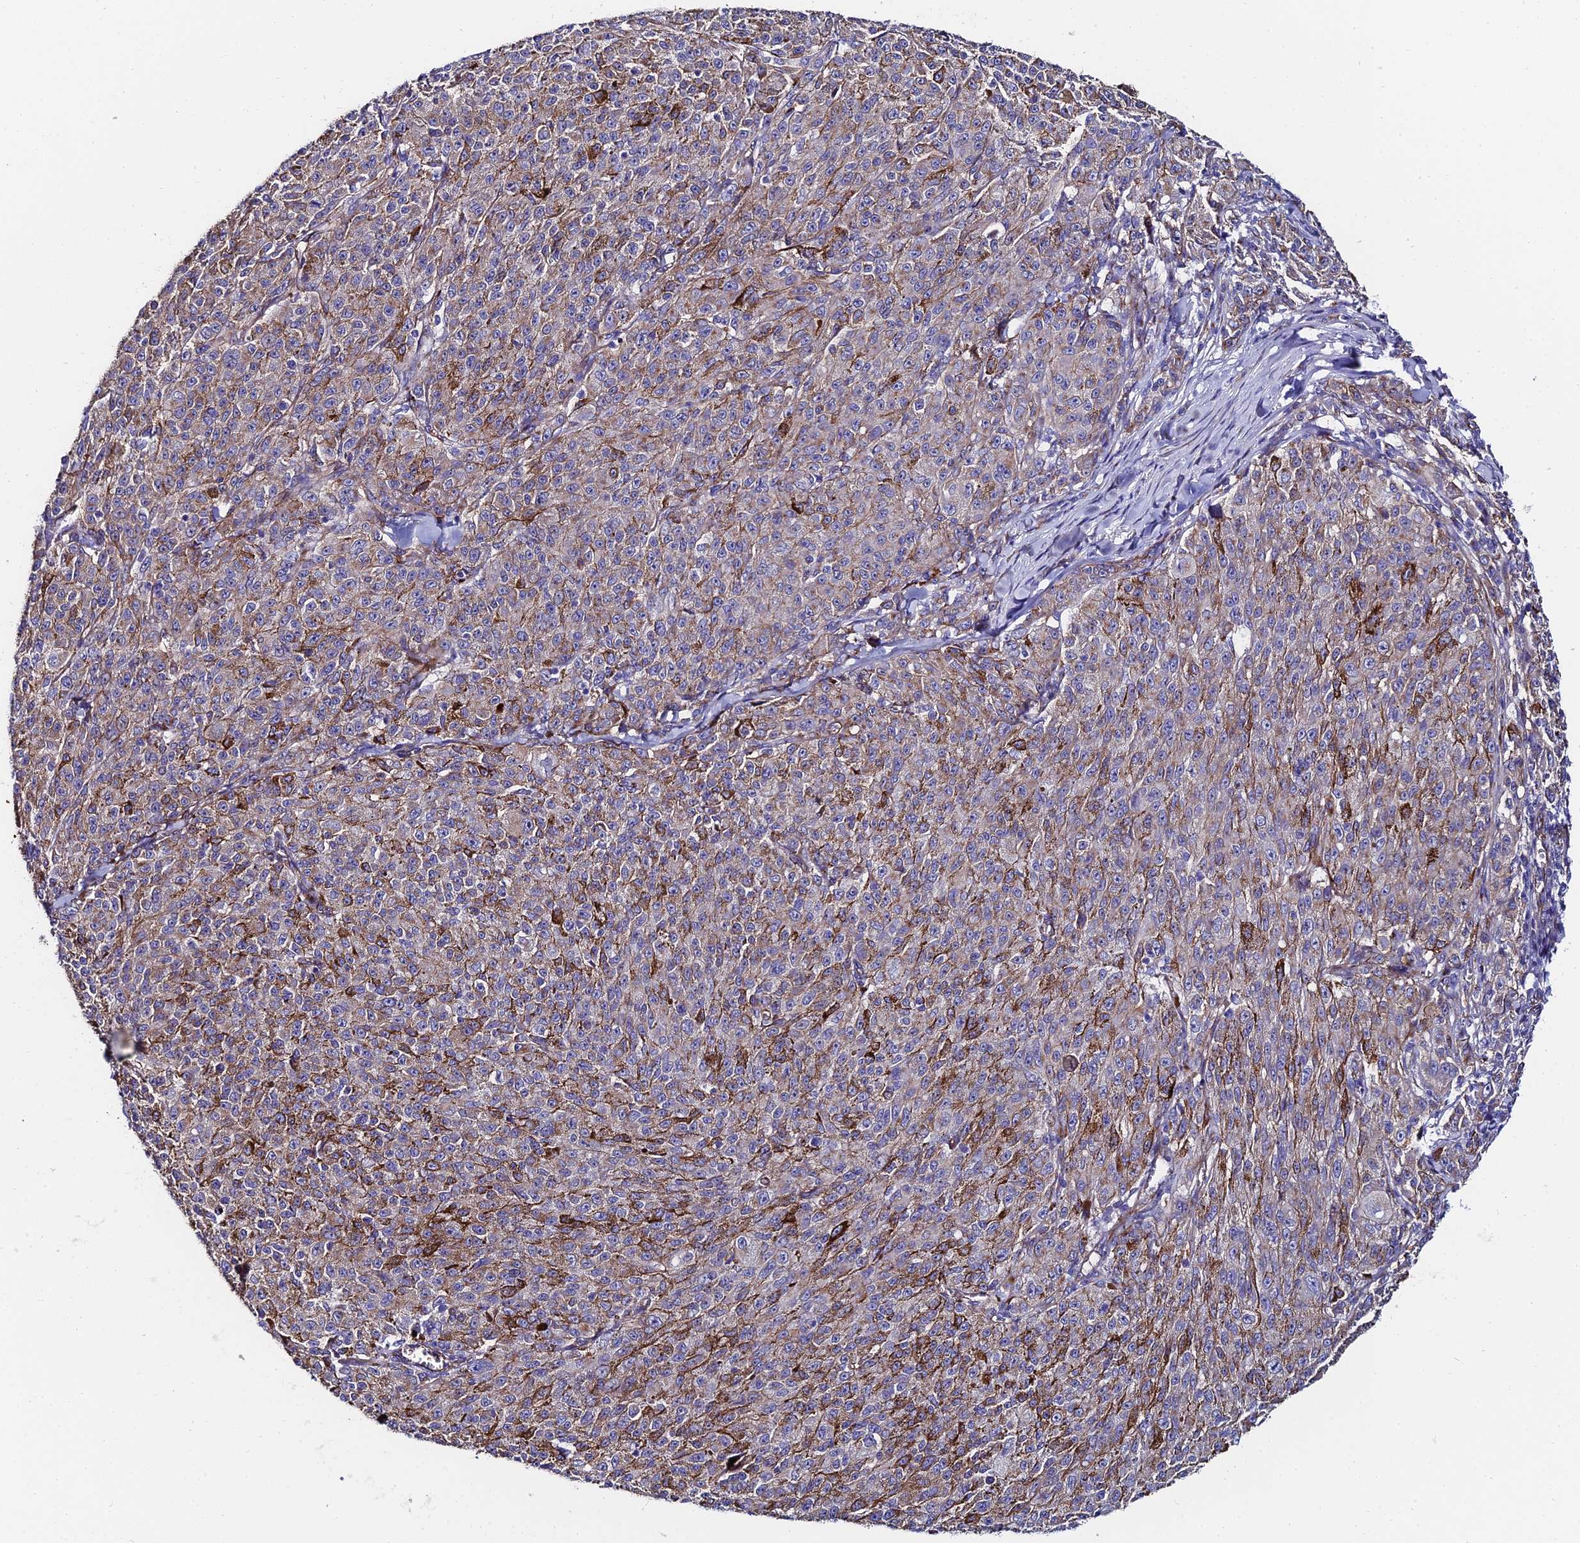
{"staining": {"intensity": "negative", "quantity": "none", "location": "none"}, "tissue": "melanoma", "cell_type": "Tumor cells", "image_type": "cancer", "snomed": [{"axis": "morphology", "description": "Malignant melanoma, NOS"}, {"axis": "topography", "description": "Skin"}], "caption": "The IHC photomicrograph has no significant positivity in tumor cells of malignant melanoma tissue.", "gene": "ADGRF3", "patient": {"sex": "female", "age": 52}}